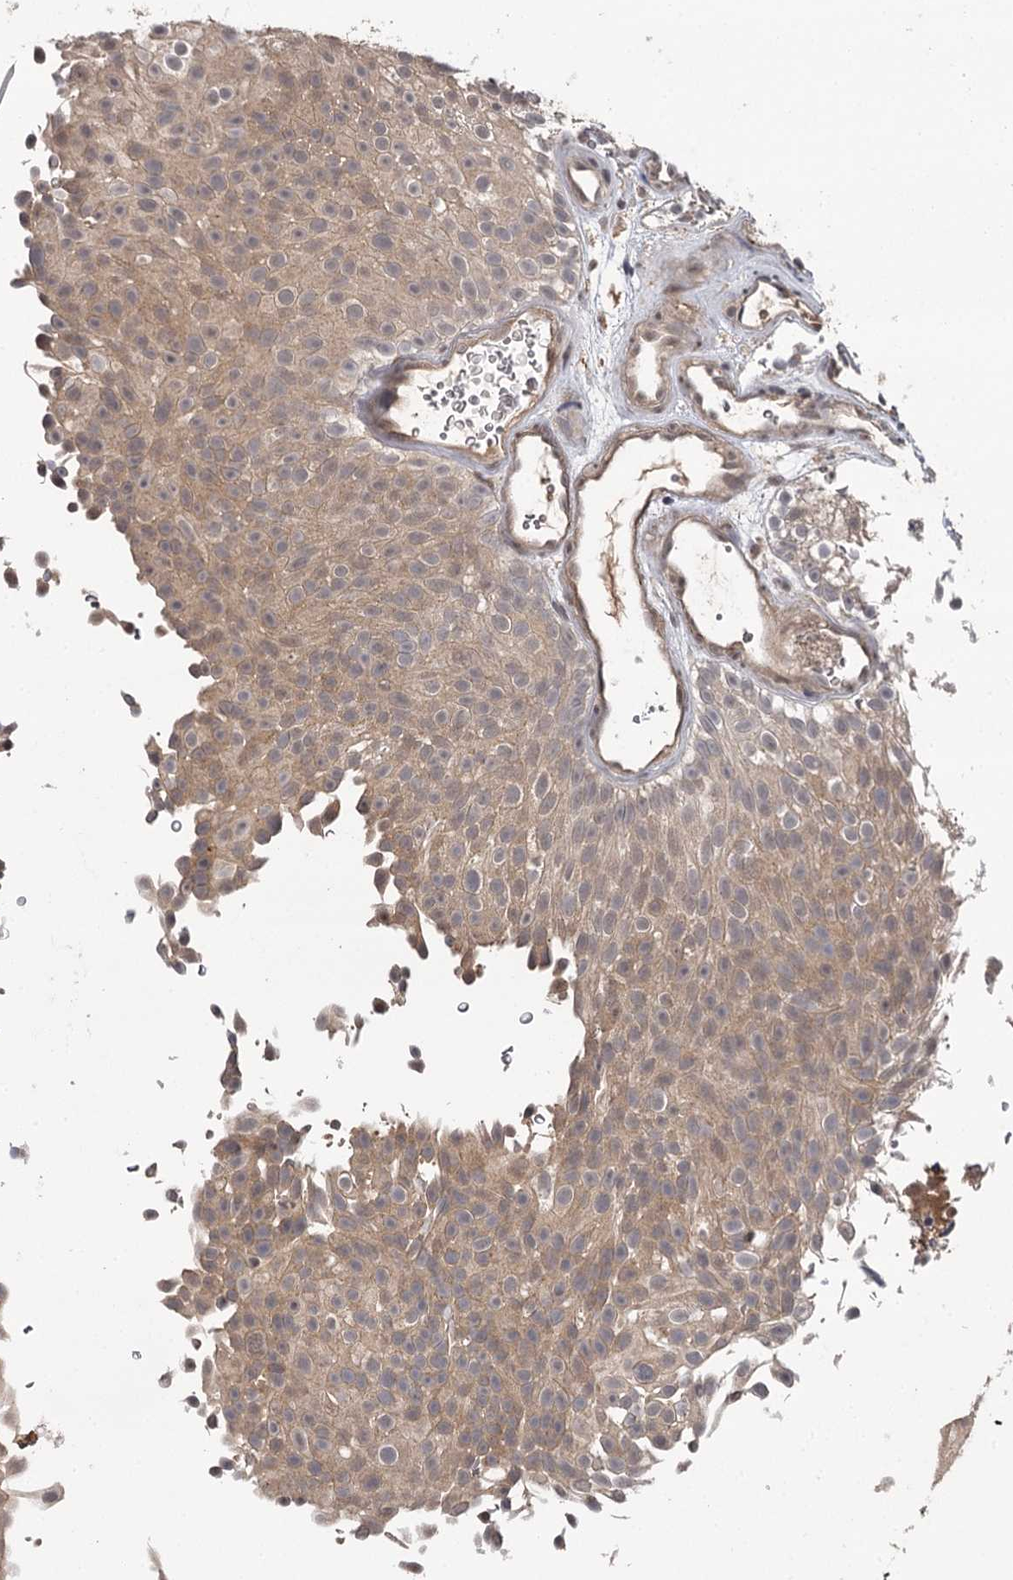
{"staining": {"intensity": "moderate", "quantity": ">75%", "location": "cytoplasmic/membranous"}, "tissue": "urothelial cancer", "cell_type": "Tumor cells", "image_type": "cancer", "snomed": [{"axis": "morphology", "description": "Urothelial carcinoma, Low grade"}, {"axis": "topography", "description": "Urinary bladder"}], "caption": "An immunohistochemistry micrograph of neoplastic tissue is shown. Protein staining in brown highlights moderate cytoplasmic/membranous positivity in low-grade urothelial carcinoma within tumor cells.", "gene": "TTC12", "patient": {"sex": "male", "age": 78}}